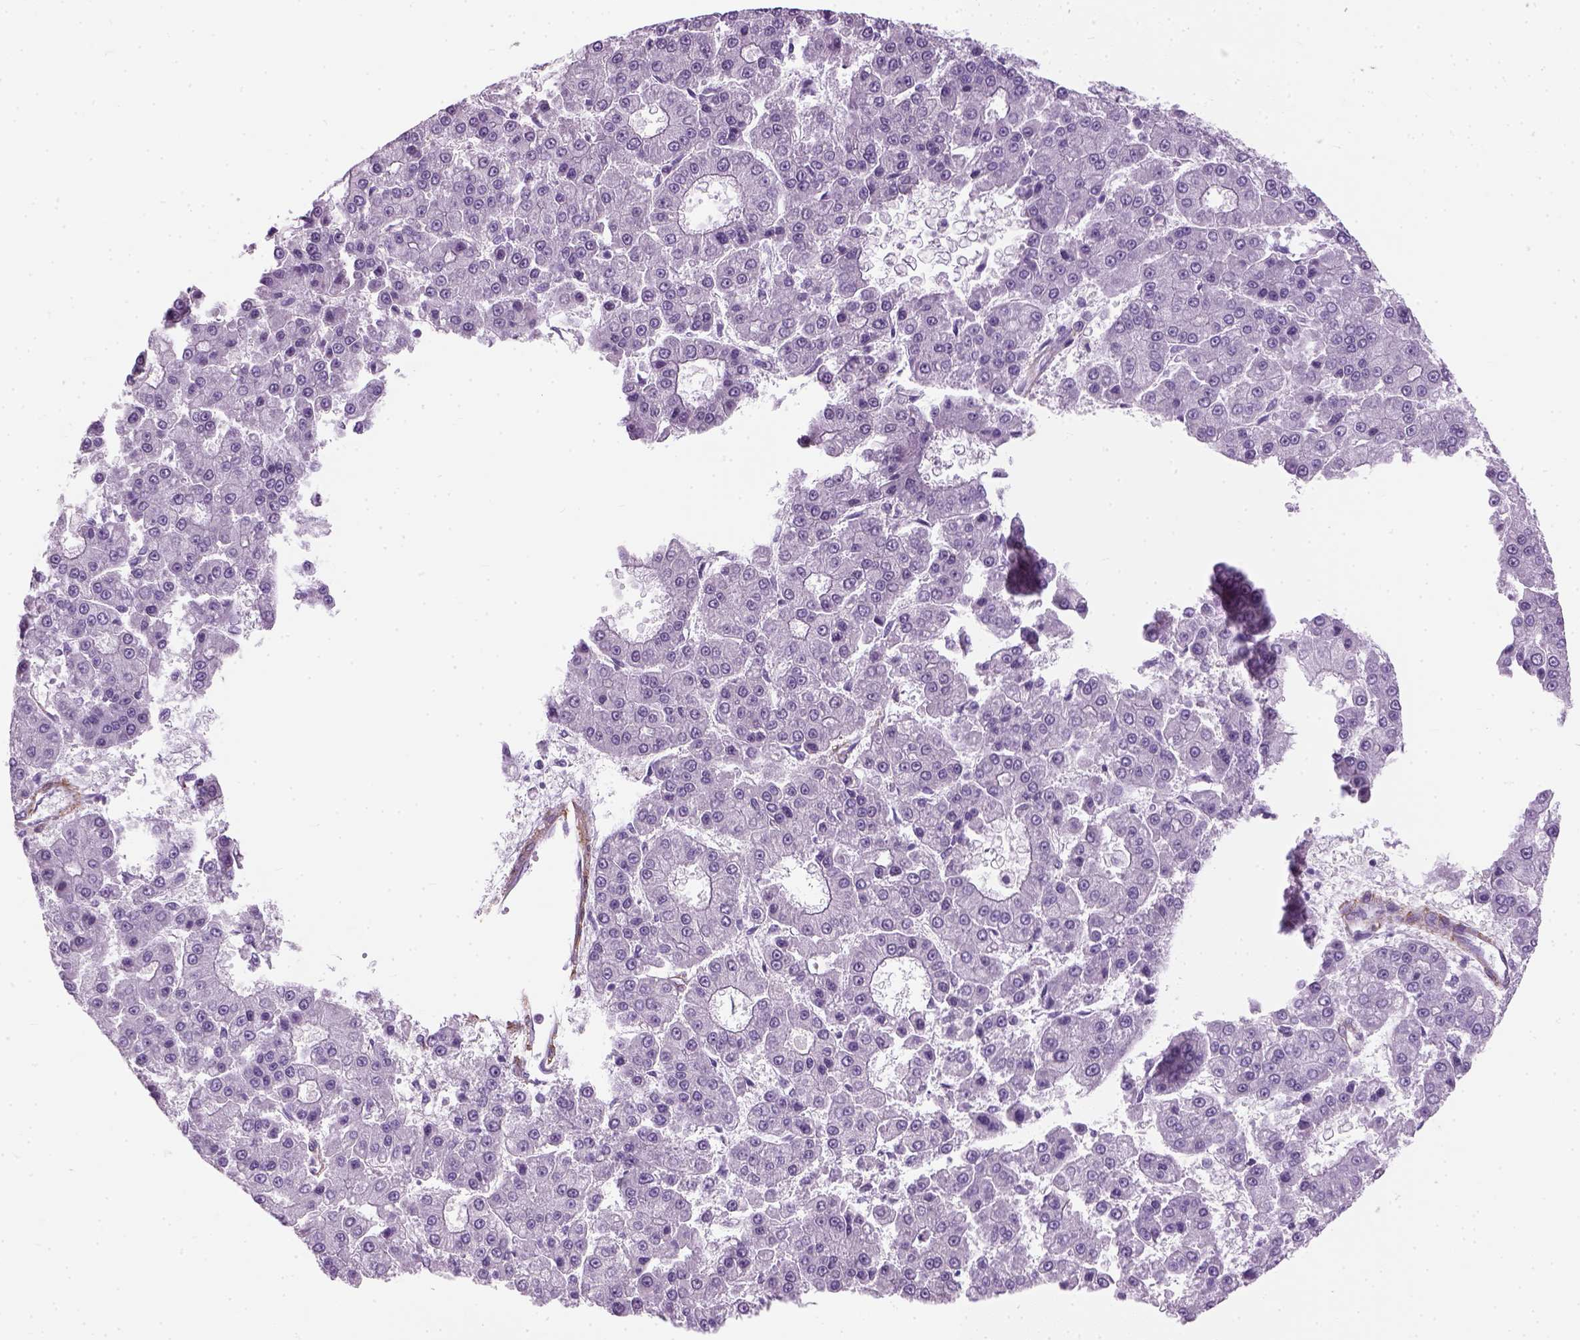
{"staining": {"intensity": "negative", "quantity": "none", "location": "none"}, "tissue": "liver cancer", "cell_type": "Tumor cells", "image_type": "cancer", "snomed": [{"axis": "morphology", "description": "Carcinoma, Hepatocellular, NOS"}, {"axis": "topography", "description": "Liver"}], "caption": "Protein analysis of hepatocellular carcinoma (liver) reveals no significant expression in tumor cells.", "gene": "FAM161A", "patient": {"sex": "male", "age": 70}}